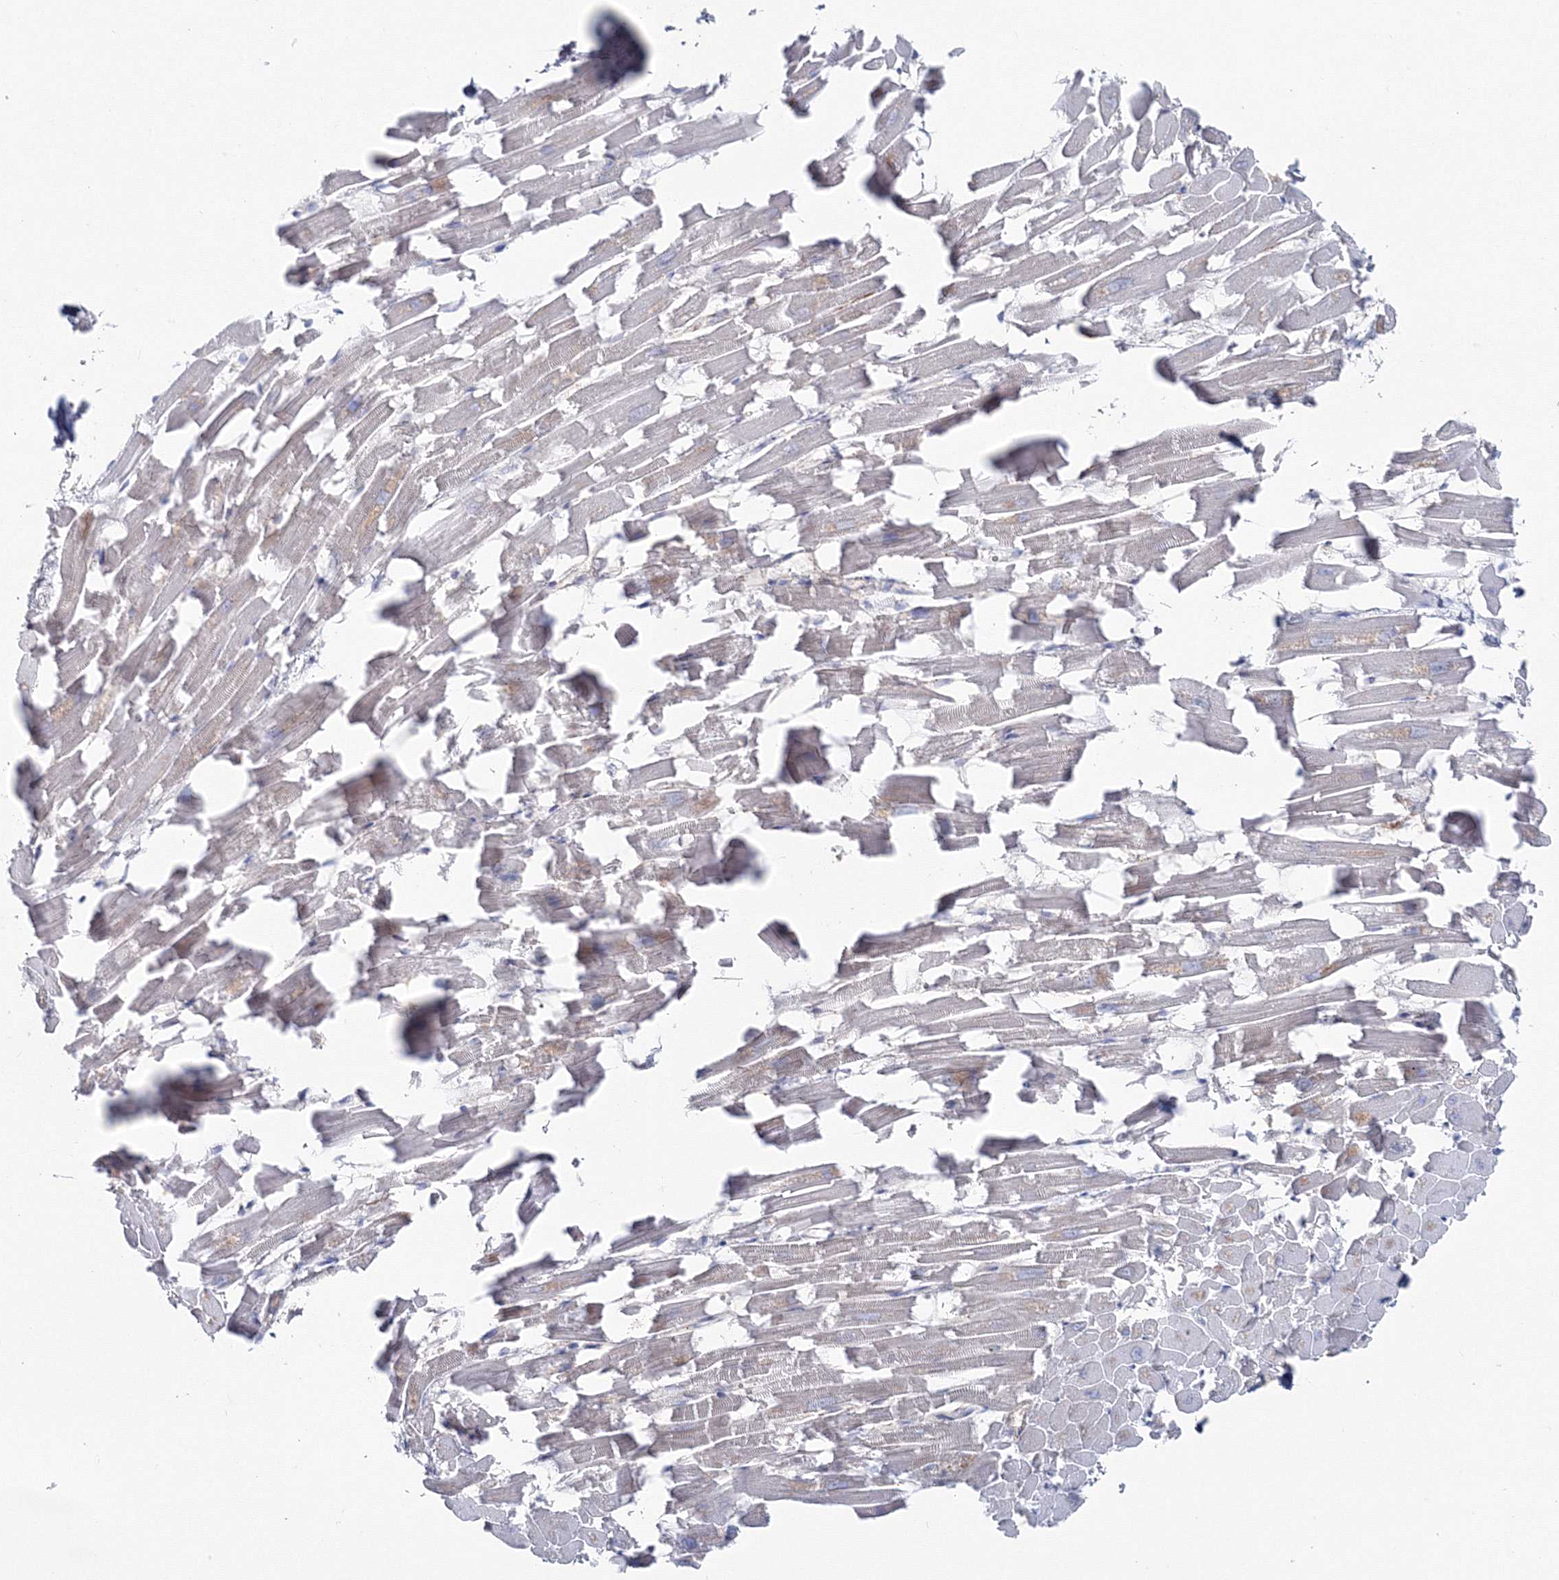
{"staining": {"intensity": "negative", "quantity": "none", "location": "none"}, "tissue": "heart muscle", "cell_type": "Cardiomyocytes", "image_type": "normal", "snomed": [{"axis": "morphology", "description": "Normal tissue, NOS"}, {"axis": "topography", "description": "Heart"}], "caption": "Immunohistochemistry (IHC) histopathology image of normal heart muscle stained for a protein (brown), which displays no staining in cardiomyocytes.", "gene": "GGA2", "patient": {"sex": "female", "age": 64}}